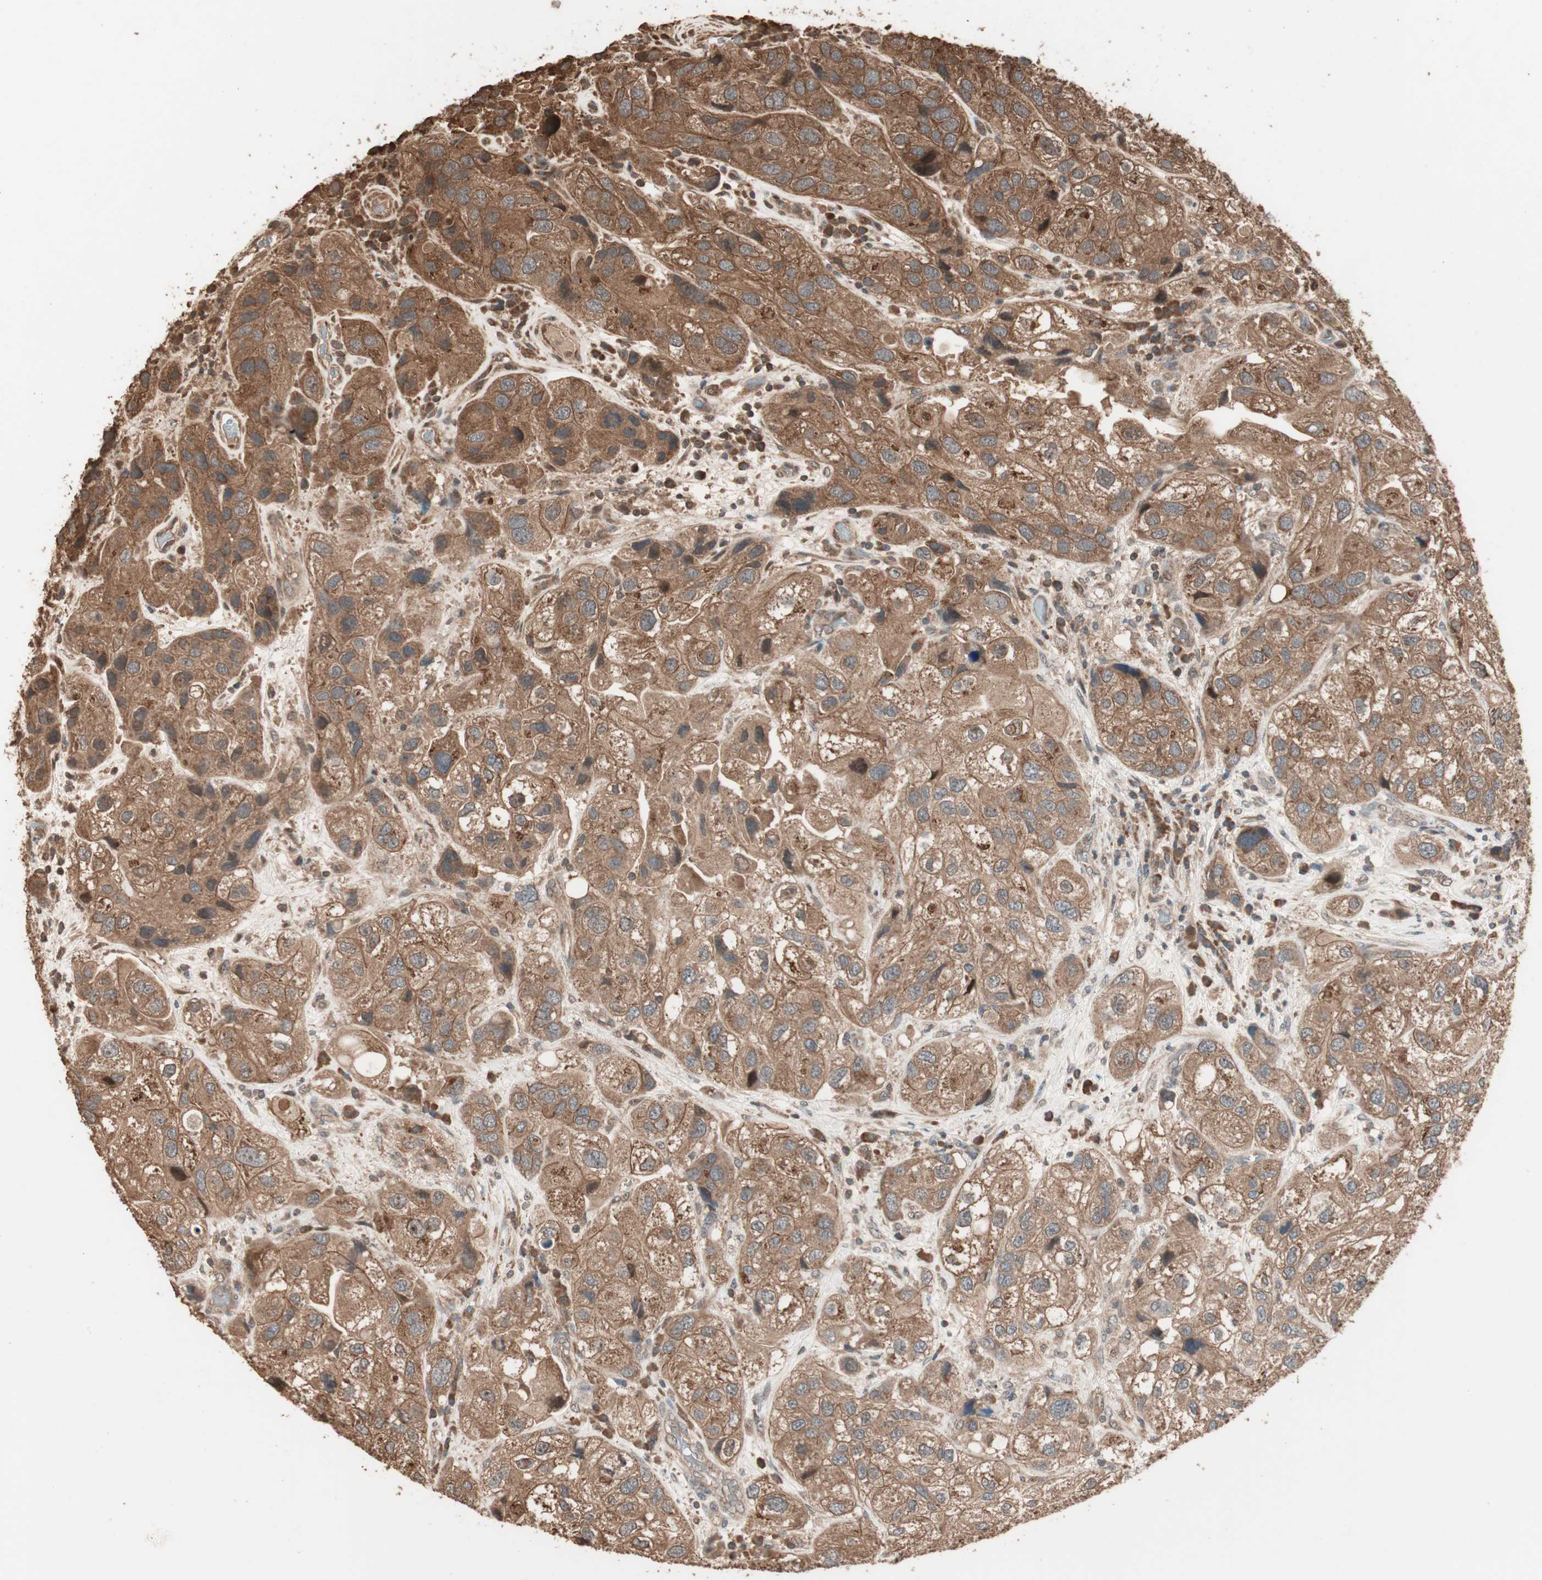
{"staining": {"intensity": "strong", "quantity": ">75%", "location": "cytoplasmic/membranous"}, "tissue": "urothelial cancer", "cell_type": "Tumor cells", "image_type": "cancer", "snomed": [{"axis": "morphology", "description": "Urothelial carcinoma, High grade"}, {"axis": "topography", "description": "Urinary bladder"}], "caption": "IHC of high-grade urothelial carcinoma displays high levels of strong cytoplasmic/membranous positivity in approximately >75% of tumor cells.", "gene": "USP20", "patient": {"sex": "female", "age": 64}}